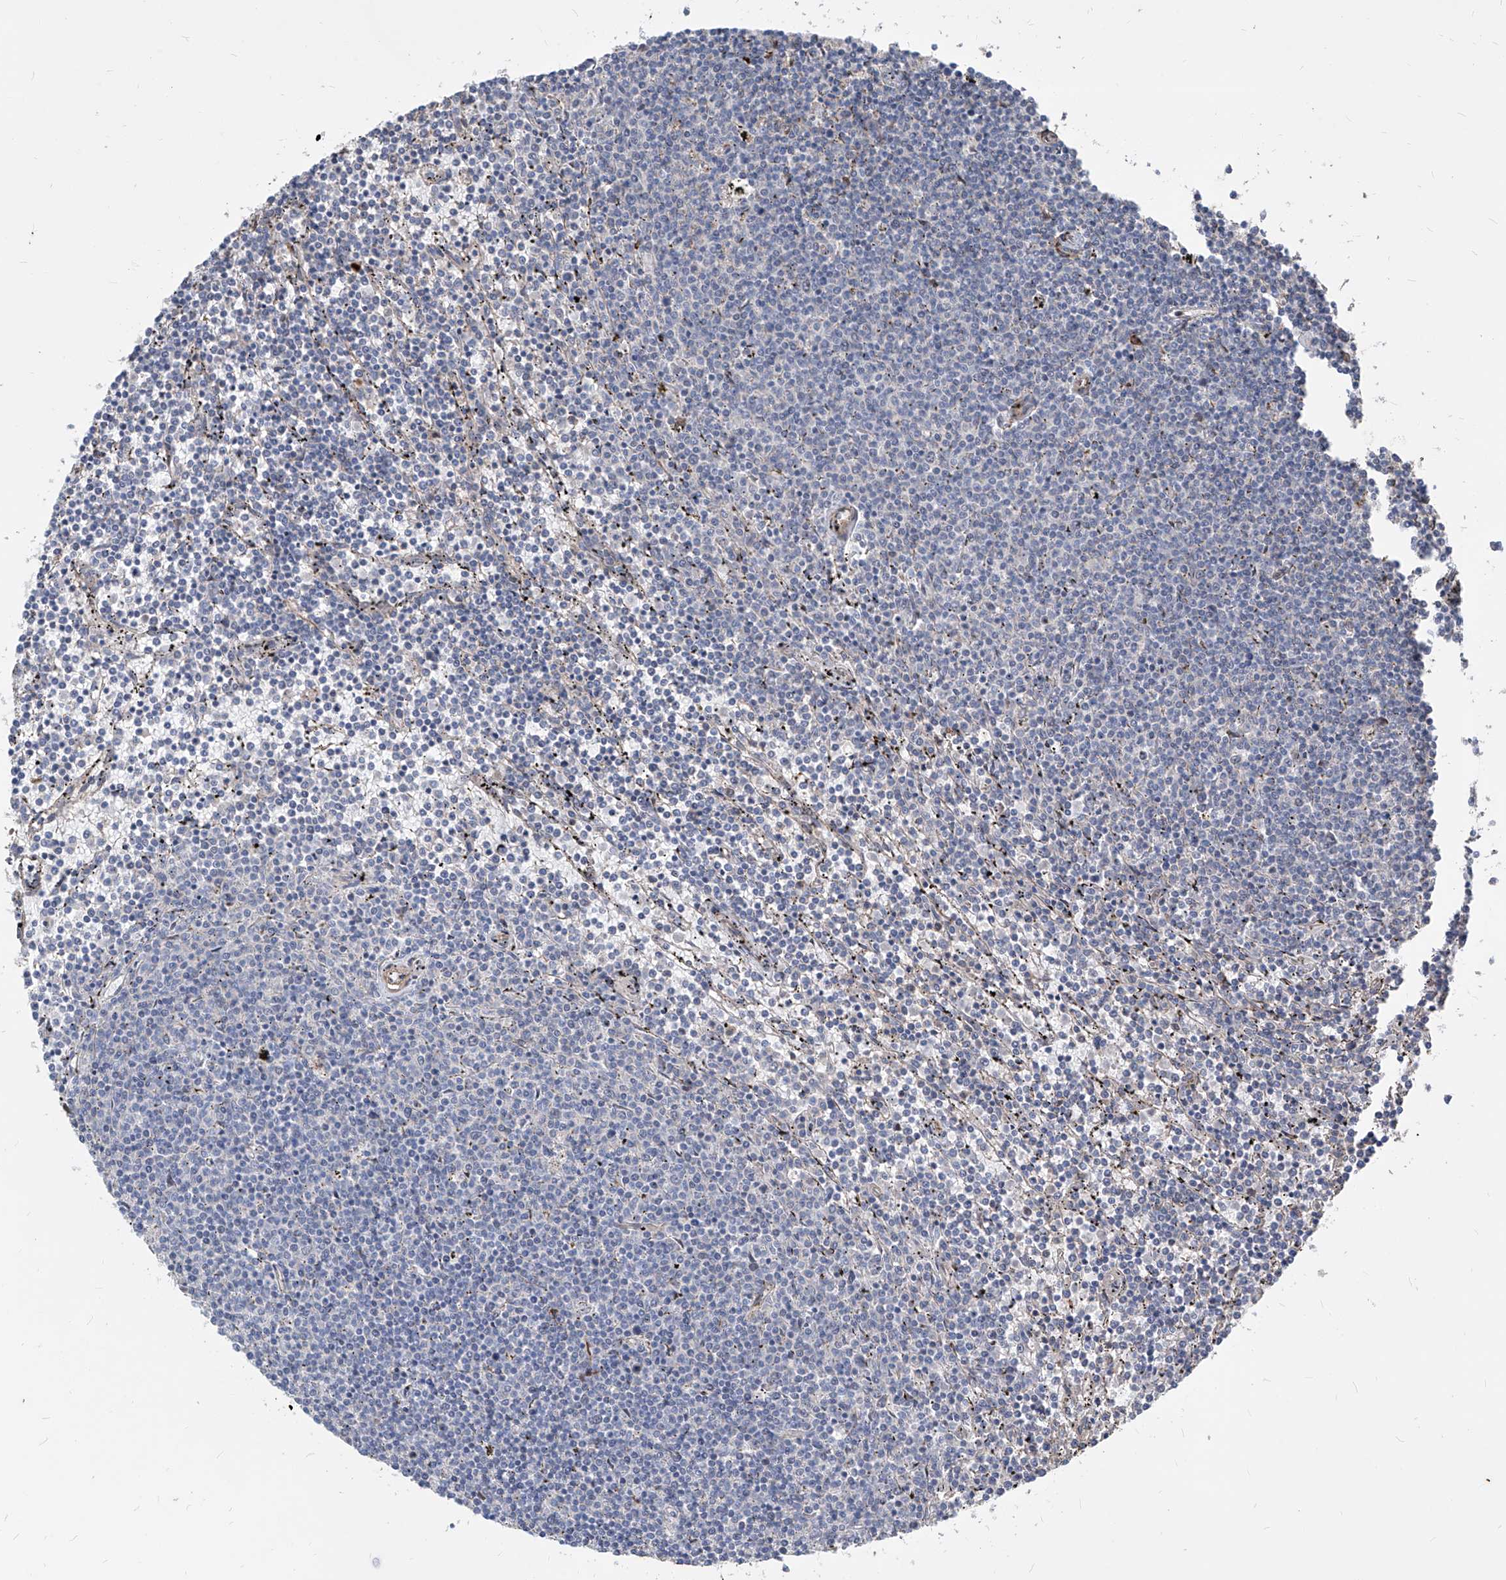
{"staining": {"intensity": "negative", "quantity": "none", "location": "none"}, "tissue": "lymphoma", "cell_type": "Tumor cells", "image_type": "cancer", "snomed": [{"axis": "morphology", "description": "Malignant lymphoma, non-Hodgkin's type, Low grade"}, {"axis": "topography", "description": "Spleen"}], "caption": "Lymphoma stained for a protein using IHC reveals no staining tumor cells.", "gene": "FAM83B", "patient": {"sex": "female", "age": 50}}